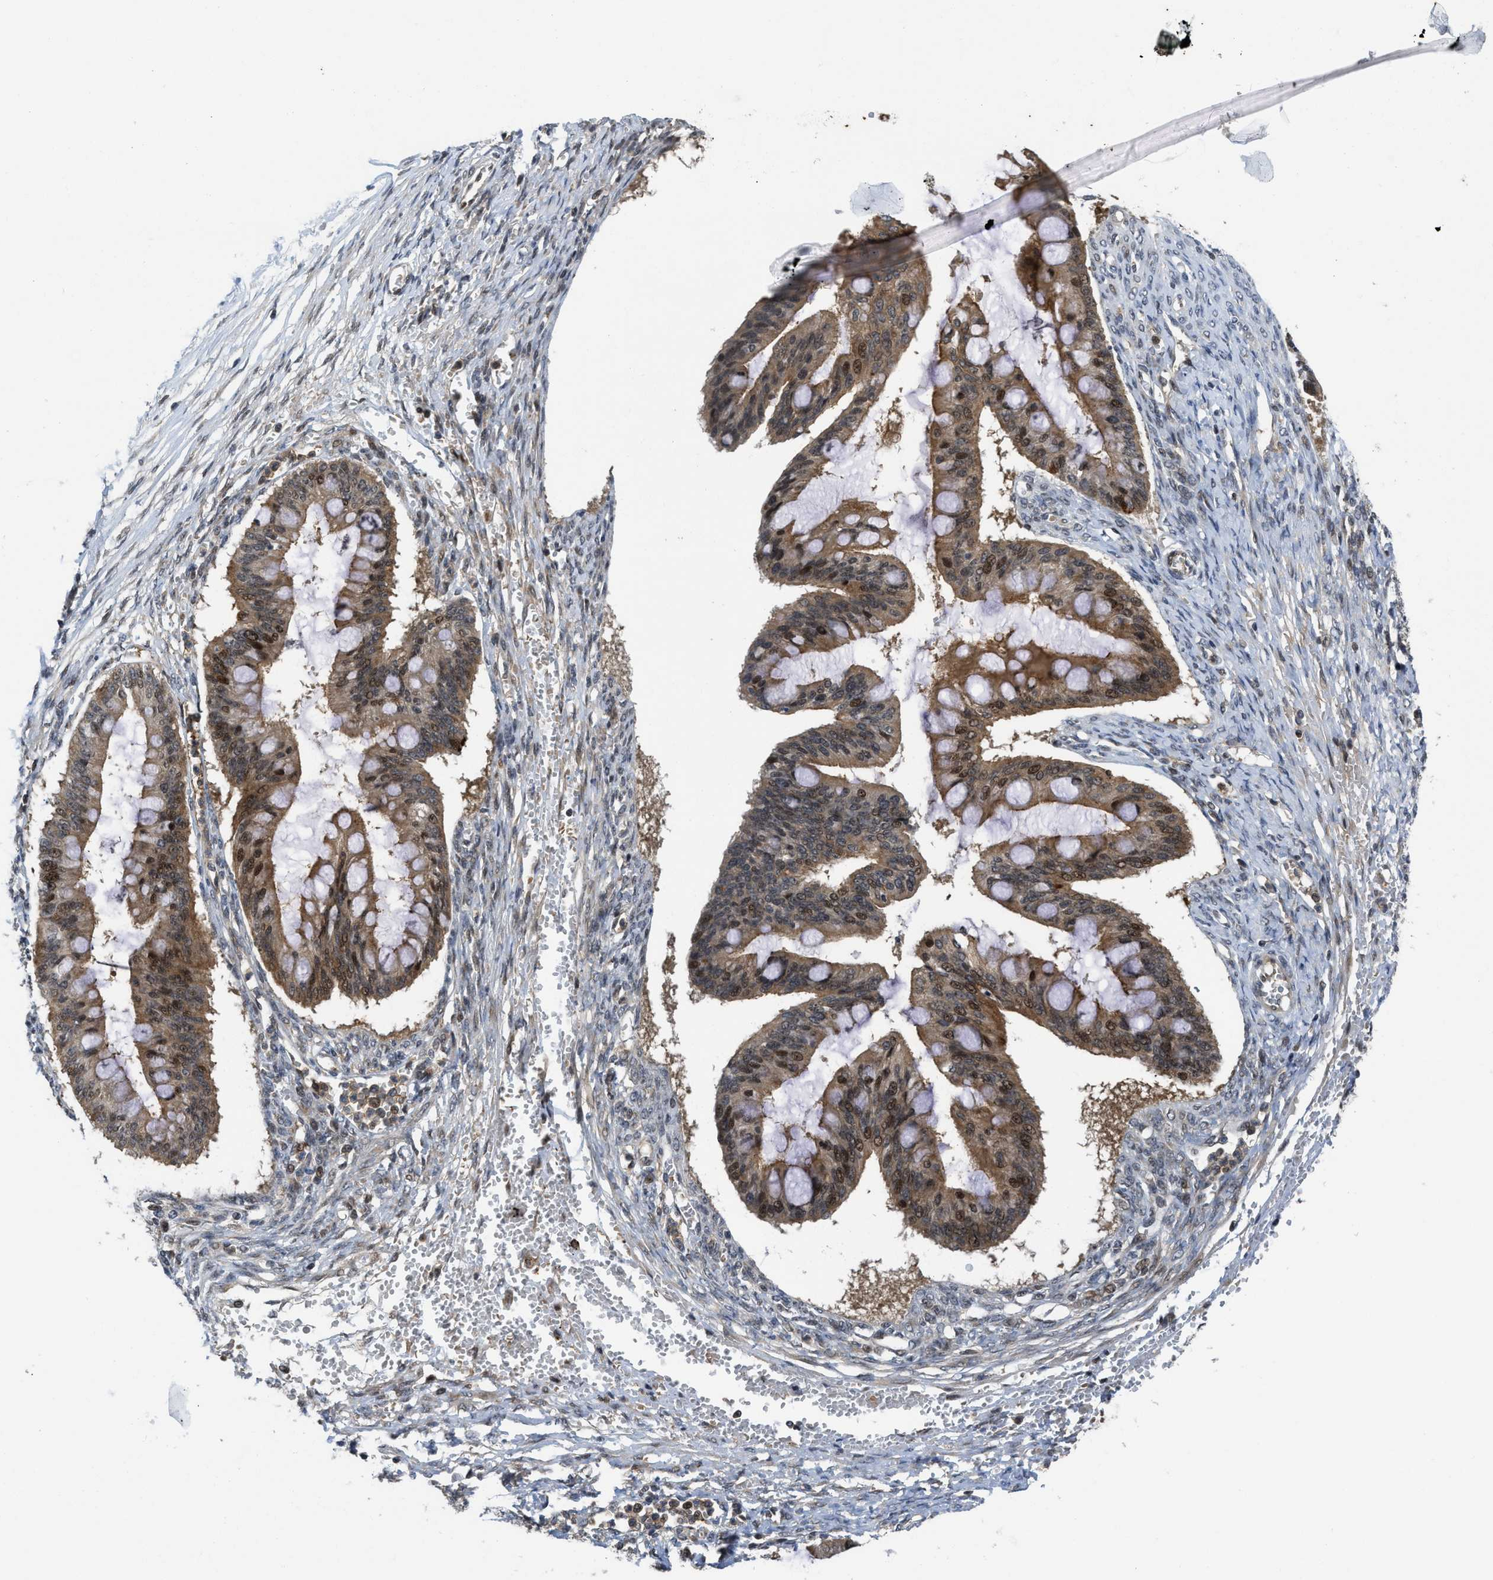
{"staining": {"intensity": "moderate", "quantity": ">75%", "location": "cytoplasmic/membranous,nuclear"}, "tissue": "ovarian cancer", "cell_type": "Tumor cells", "image_type": "cancer", "snomed": [{"axis": "morphology", "description": "Cystadenocarcinoma, mucinous, NOS"}, {"axis": "topography", "description": "Ovary"}], "caption": "Mucinous cystadenocarcinoma (ovarian) tissue demonstrates moderate cytoplasmic/membranous and nuclear positivity in about >75% of tumor cells, visualized by immunohistochemistry.", "gene": "DNAJC28", "patient": {"sex": "female", "age": 73}}